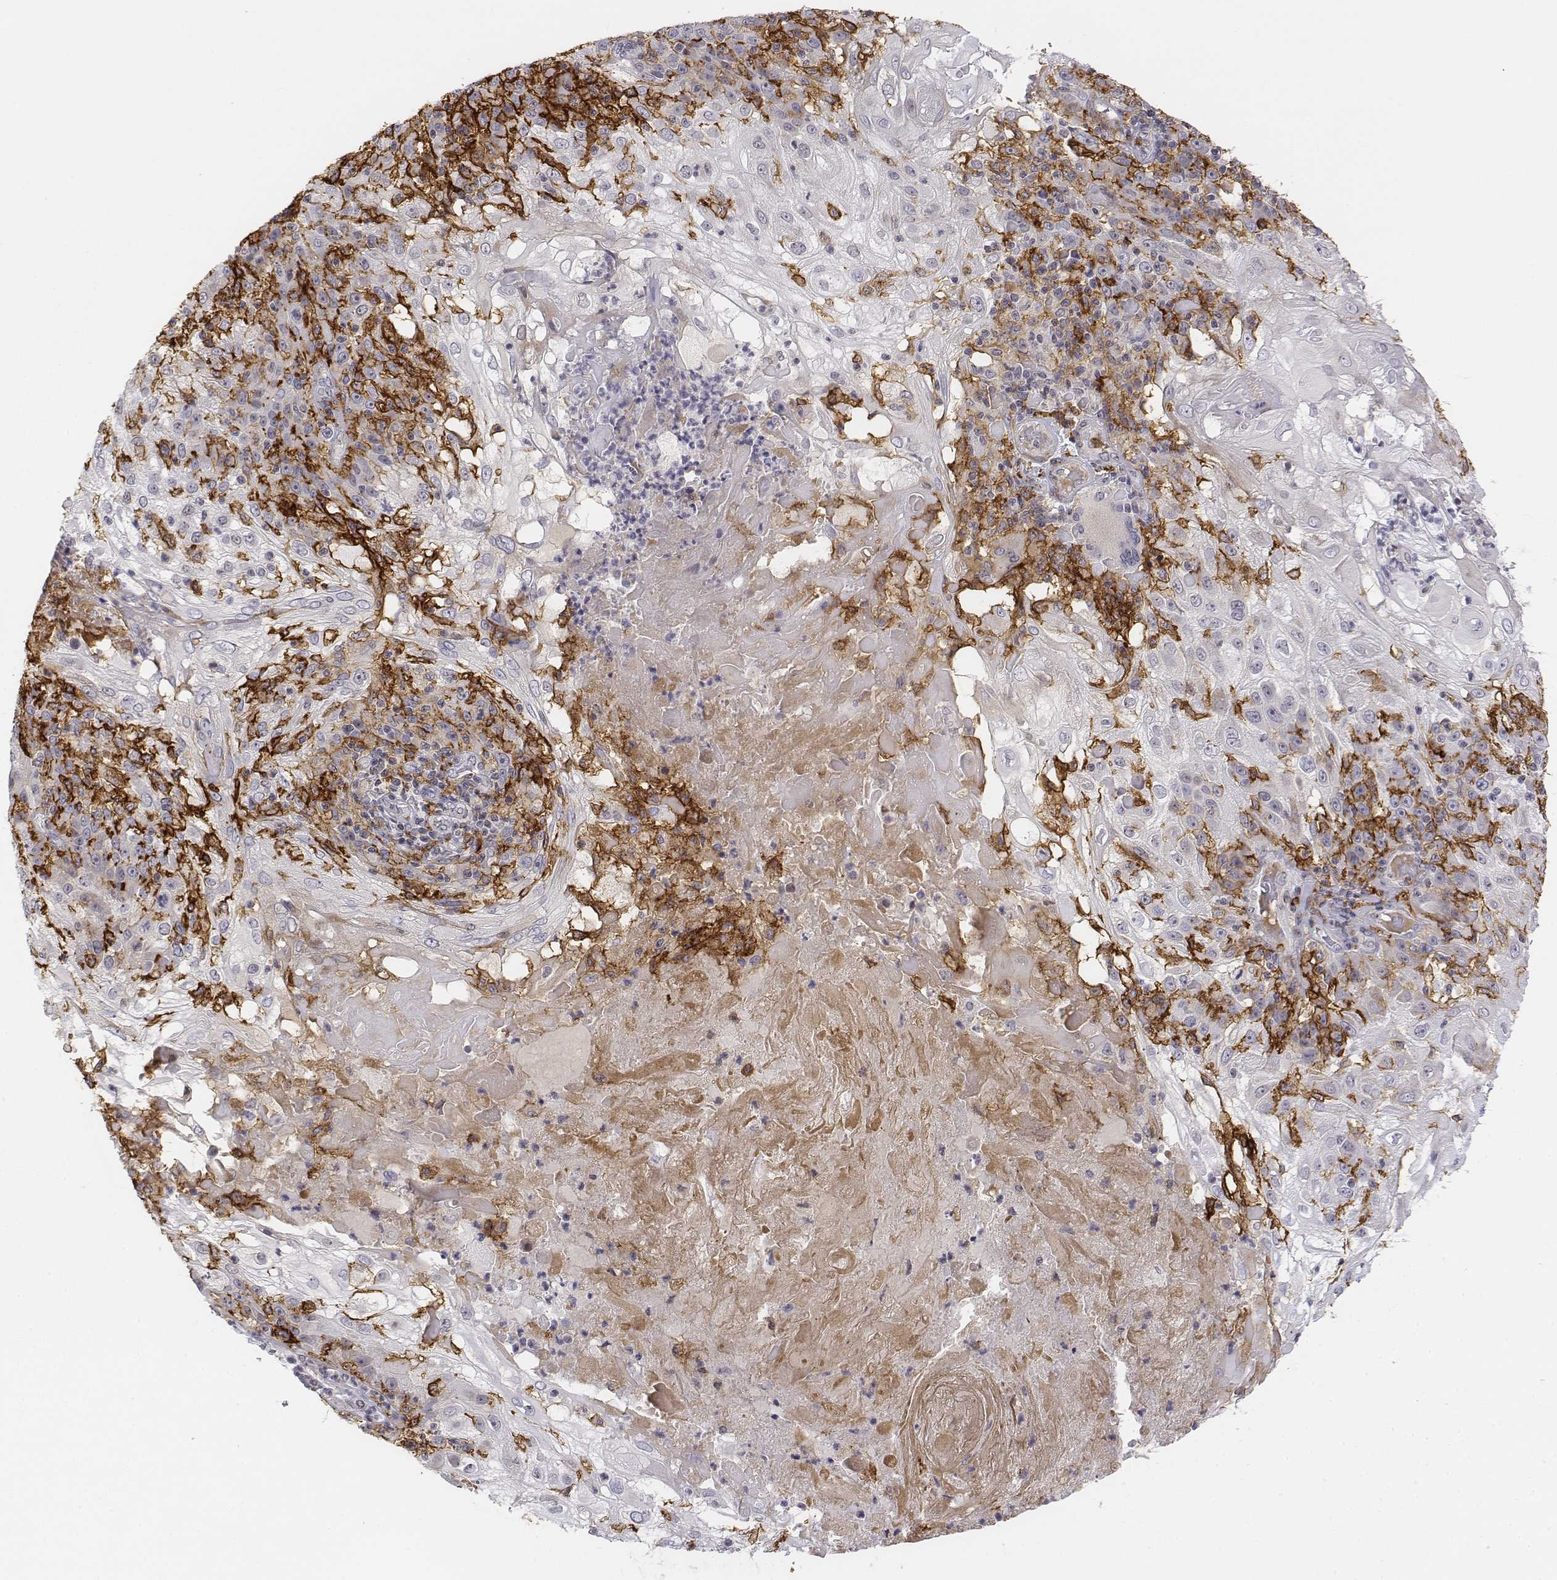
{"staining": {"intensity": "negative", "quantity": "none", "location": "none"}, "tissue": "skin cancer", "cell_type": "Tumor cells", "image_type": "cancer", "snomed": [{"axis": "morphology", "description": "Normal tissue, NOS"}, {"axis": "morphology", "description": "Squamous cell carcinoma, NOS"}, {"axis": "topography", "description": "Skin"}], "caption": "Immunohistochemical staining of squamous cell carcinoma (skin) exhibits no significant positivity in tumor cells.", "gene": "CD14", "patient": {"sex": "female", "age": 83}}